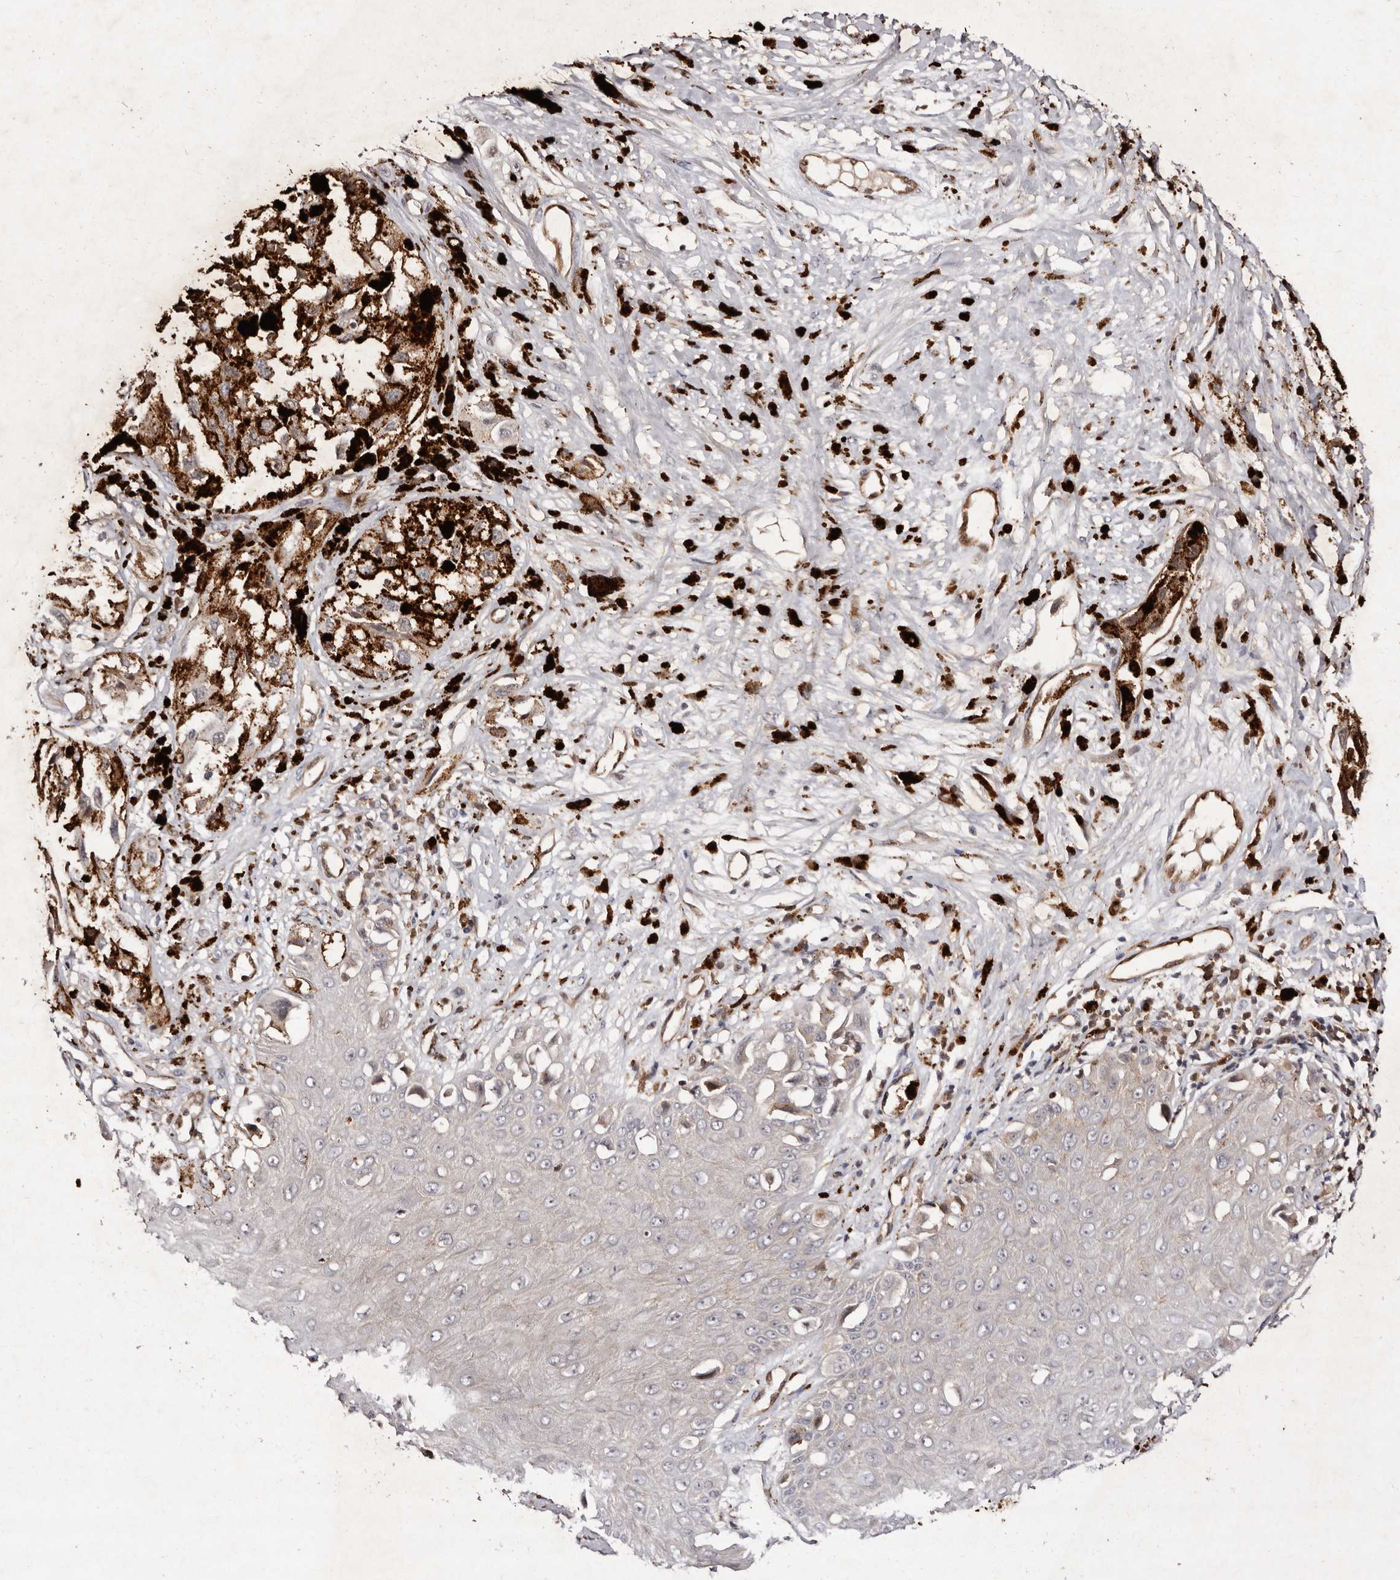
{"staining": {"intensity": "negative", "quantity": "none", "location": "none"}, "tissue": "melanoma", "cell_type": "Tumor cells", "image_type": "cancer", "snomed": [{"axis": "morphology", "description": "Malignant melanoma, NOS"}, {"axis": "topography", "description": "Skin"}], "caption": "Photomicrograph shows no protein staining in tumor cells of melanoma tissue.", "gene": "GIMAP4", "patient": {"sex": "male", "age": 88}}